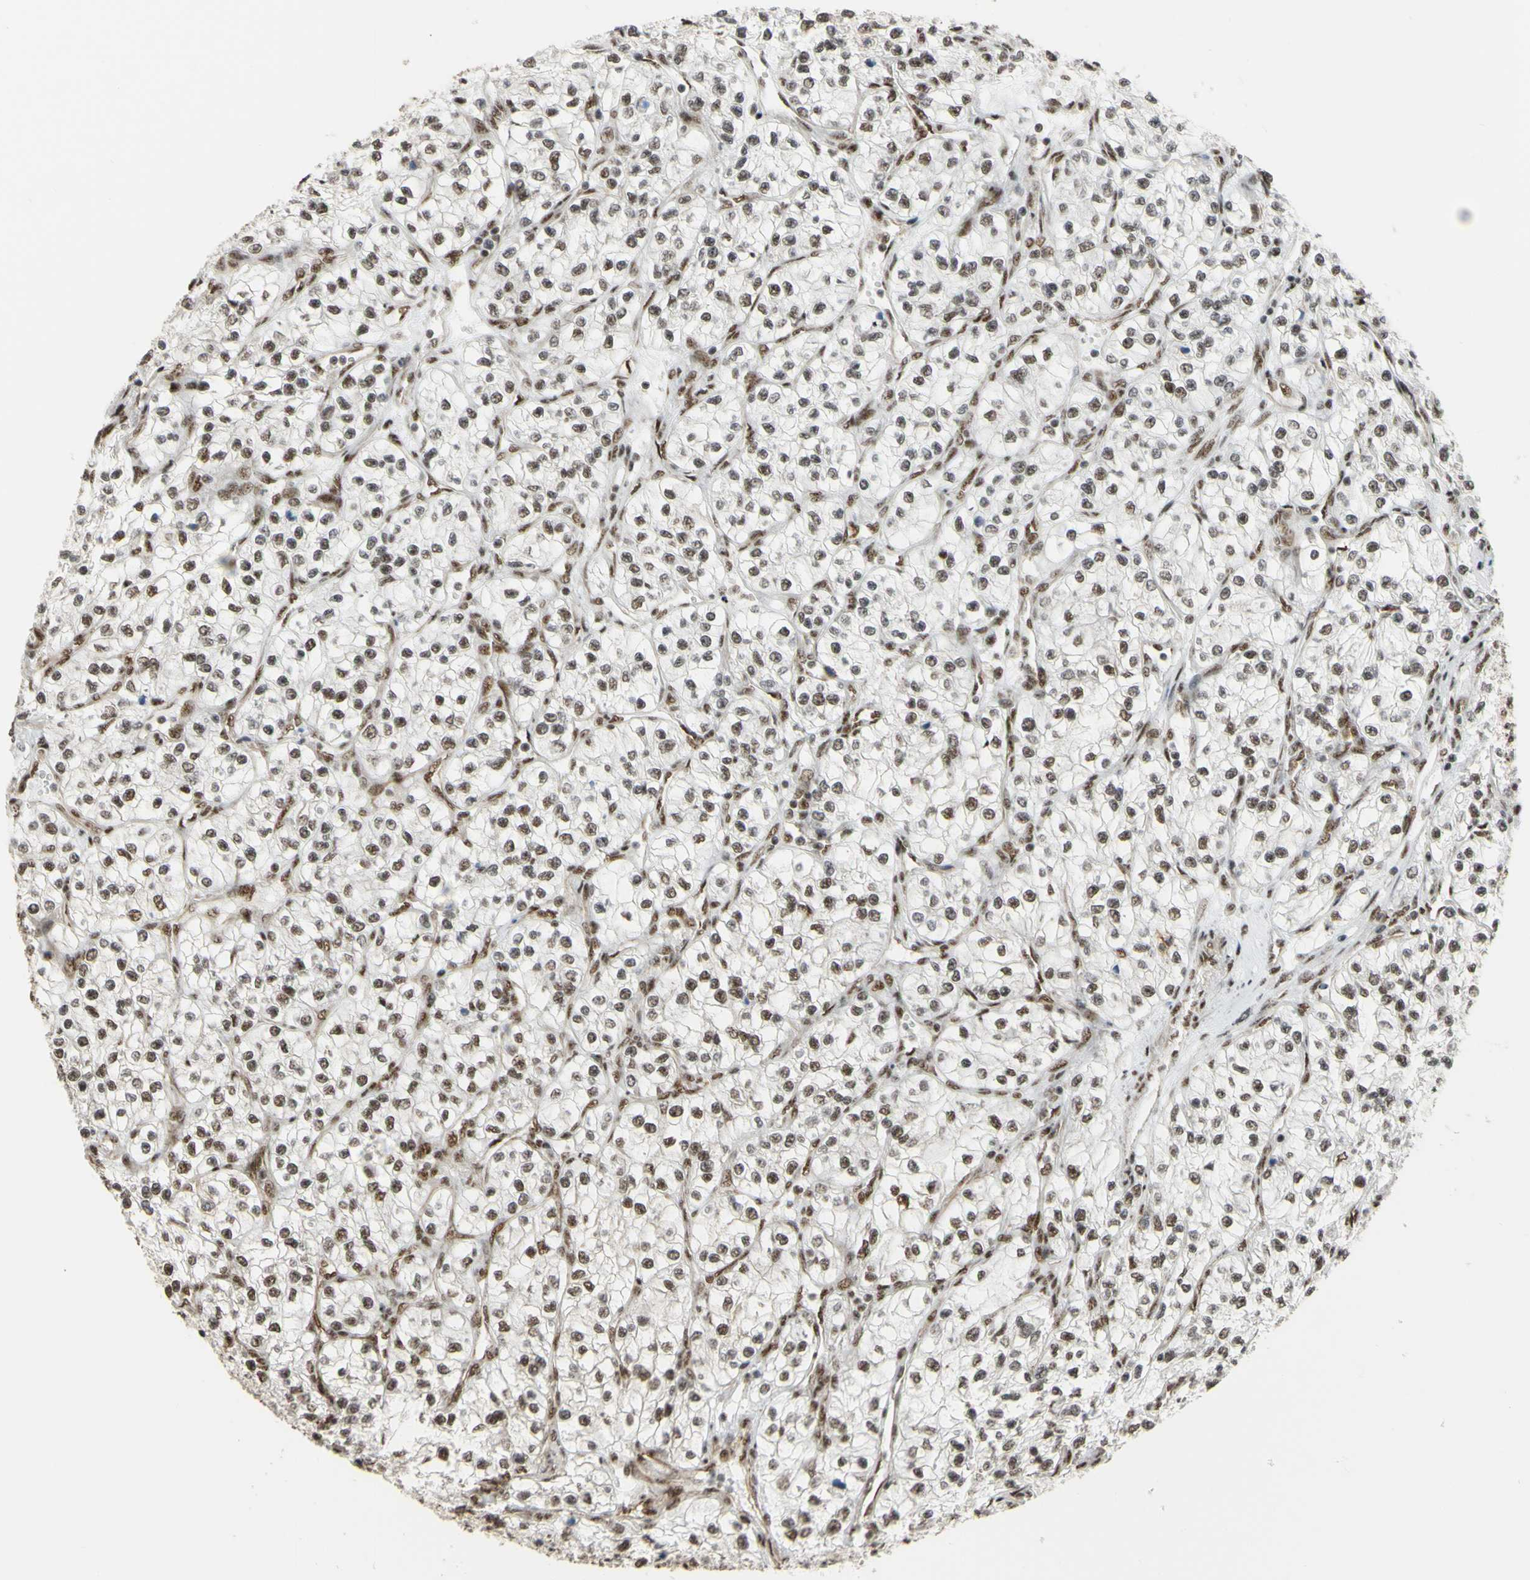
{"staining": {"intensity": "weak", "quantity": ">75%", "location": "nuclear"}, "tissue": "renal cancer", "cell_type": "Tumor cells", "image_type": "cancer", "snomed": [{"axis": "morphology", "description": "Adenocarcinoma, NOS"}, {"axis": "topography", "description": "Kidney"}], "caption": "Renal cancer stained with a brown dye exhibits weak nuclear positive expression in about >75% of tumor cells.", "gene": "SAP18", "patient": {"sex": "female", "age": 57}}